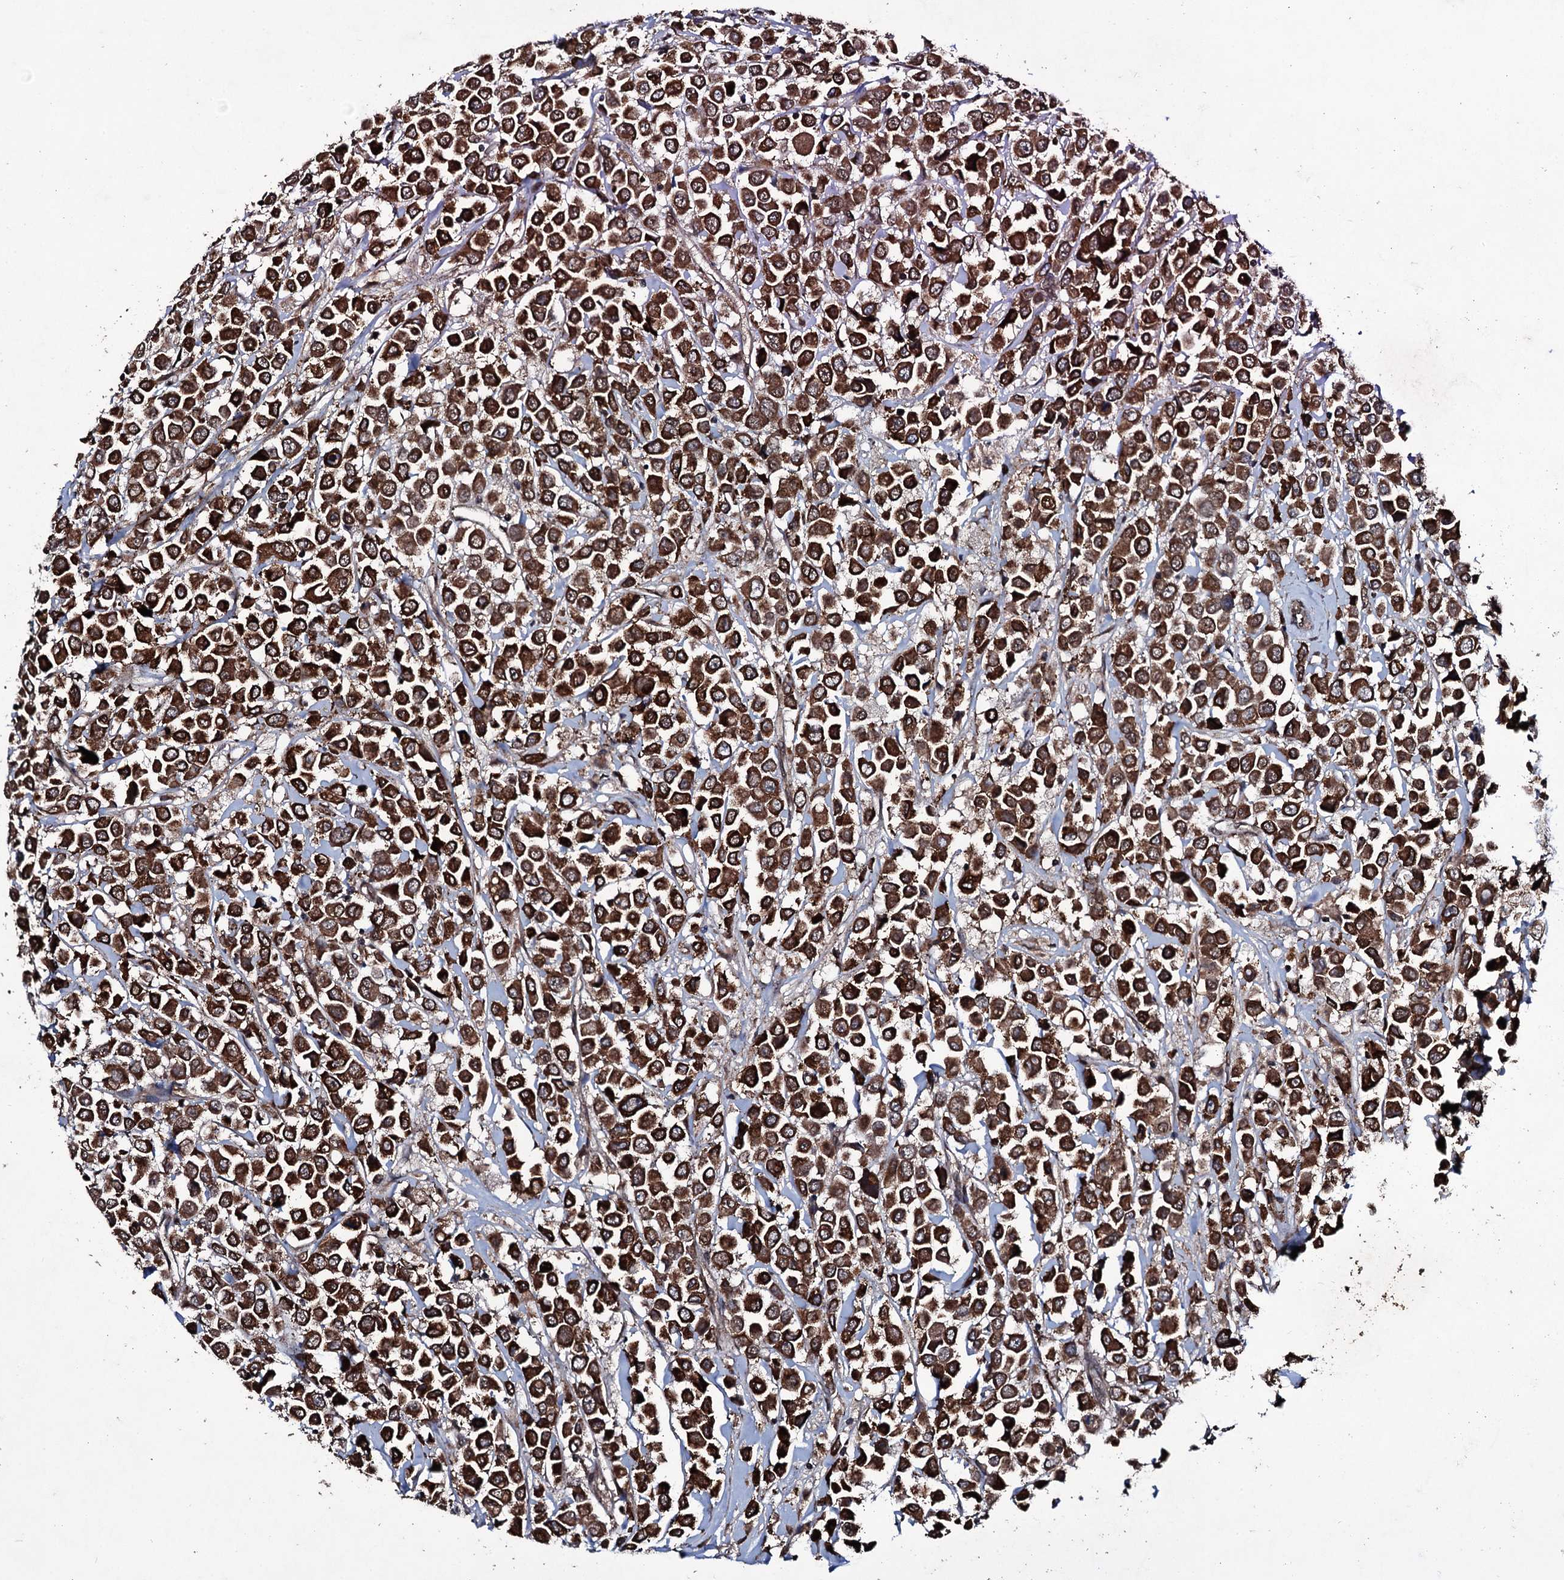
{"staining": {"intensity": "strong", "quantity": ">75%", "location": "cytoplasmic/membranous"}, "tissue": "breast cancer", "cell_type": "Tumor cells", "image_type": "cancer", "snomed": [{"axis": "morphology", "description": "Duct carcinoma"}, {"axis": "topography", "description": "Breast"}], "caption": "Immunohistochemistry (IHC) micrograph of neoplastic tissue: human breast cancer stained using immunohistochemistry exhibits high levels of strong protein expression localized specifically in the cytoplasmic/membranous of tumor cells, appearing as a cytoplasmic/membranous brown color.", "gene": "MRPS31", "patient": {"sex": "female", "age": 61}}